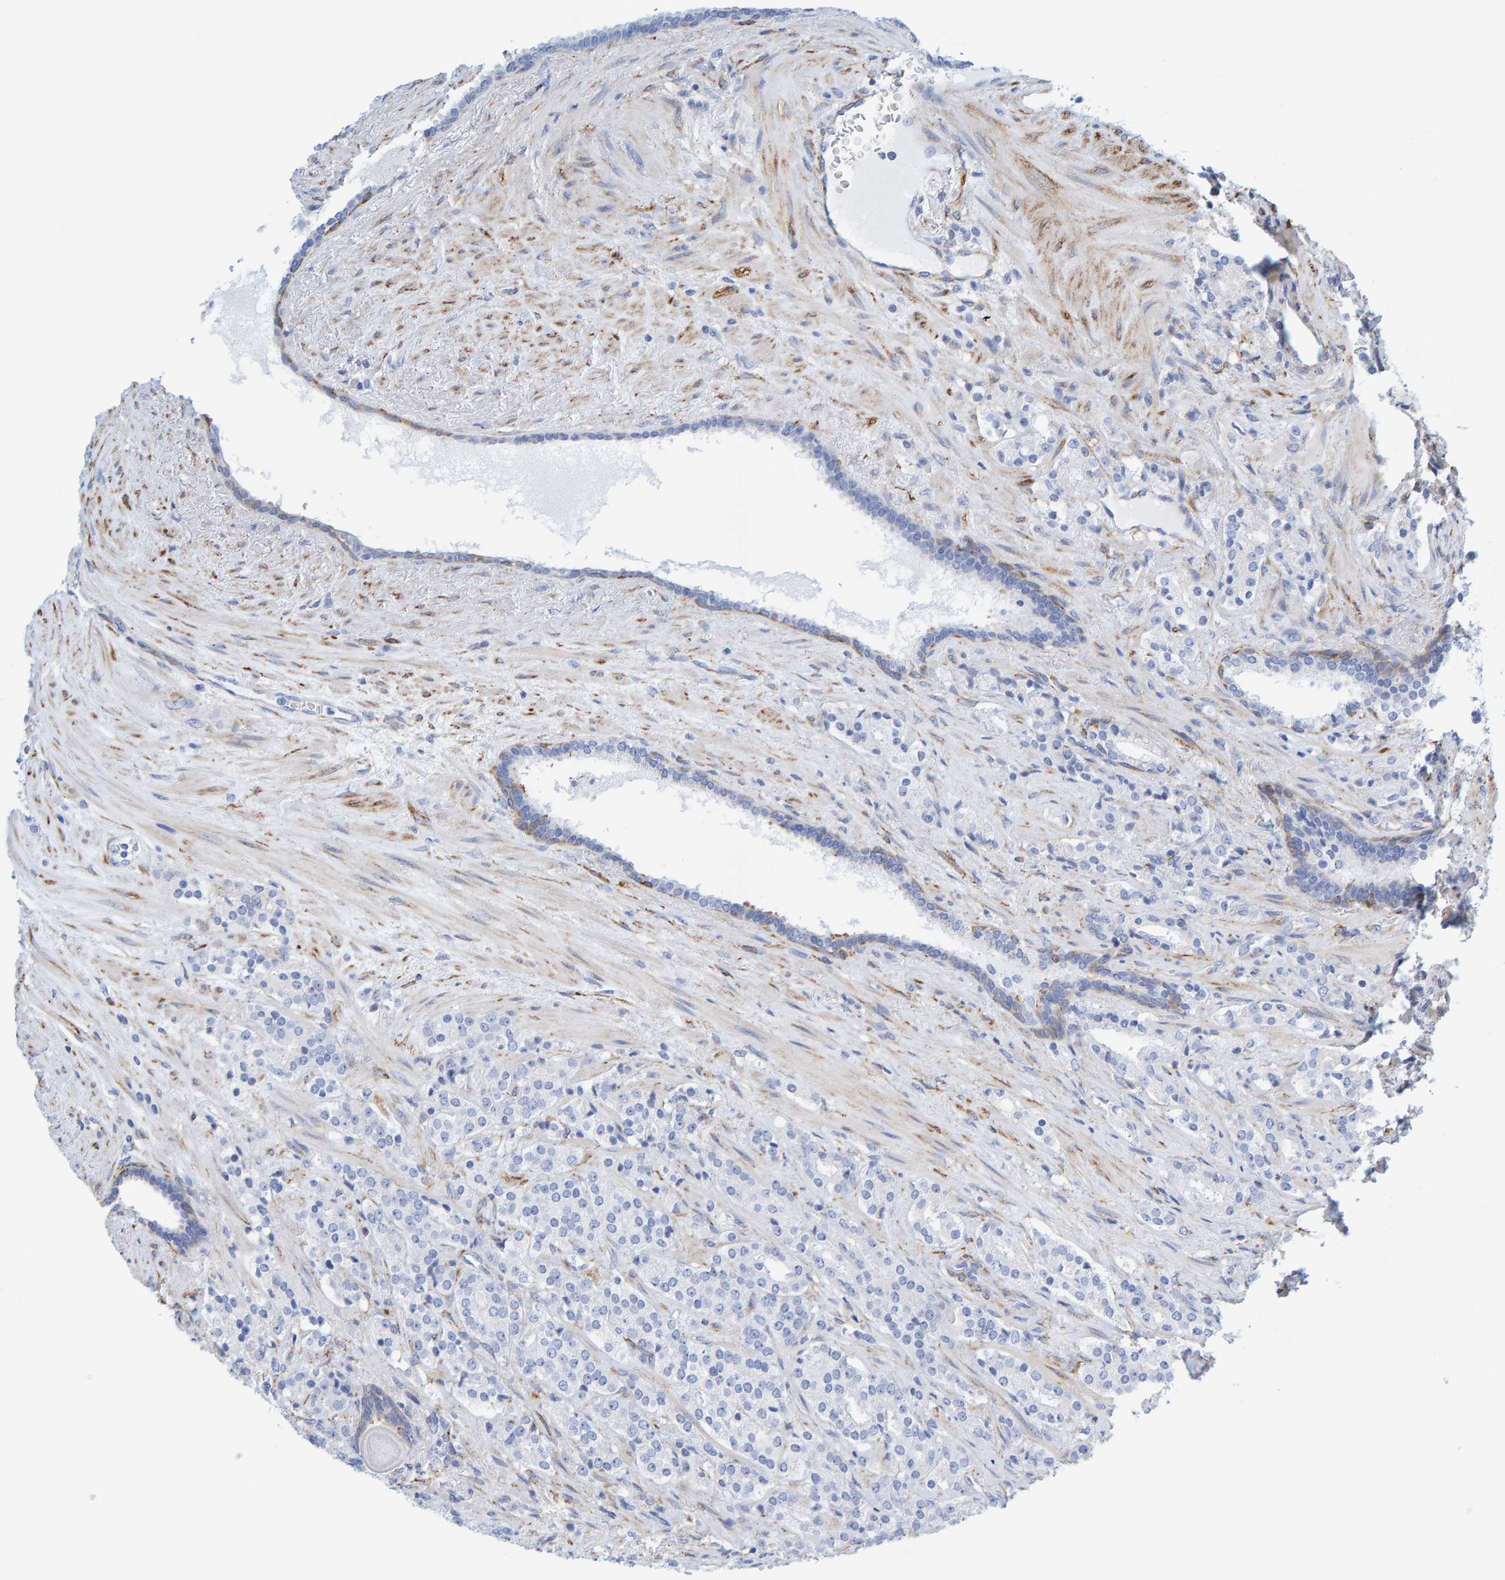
{"staining": {"intensity": "negative", "quantity": "none", "location": "none"}, "tissue": "prostate cancer", "cell_type": "Tumor cells", "image_type": "cancer", "snomed": [{"axis": "morphology", "description": "Adenocarcinoma, High grade"}, {"axis": "topography", "description": "Prostate"}], "caption": "Prostate cancer (adenocarcinoma (high-grade)) was stained to show a protein in brown. There is no significant staining in tumor cells.", "gene": "MAP1B", "patient": {"sex": "male", "age": 71}}